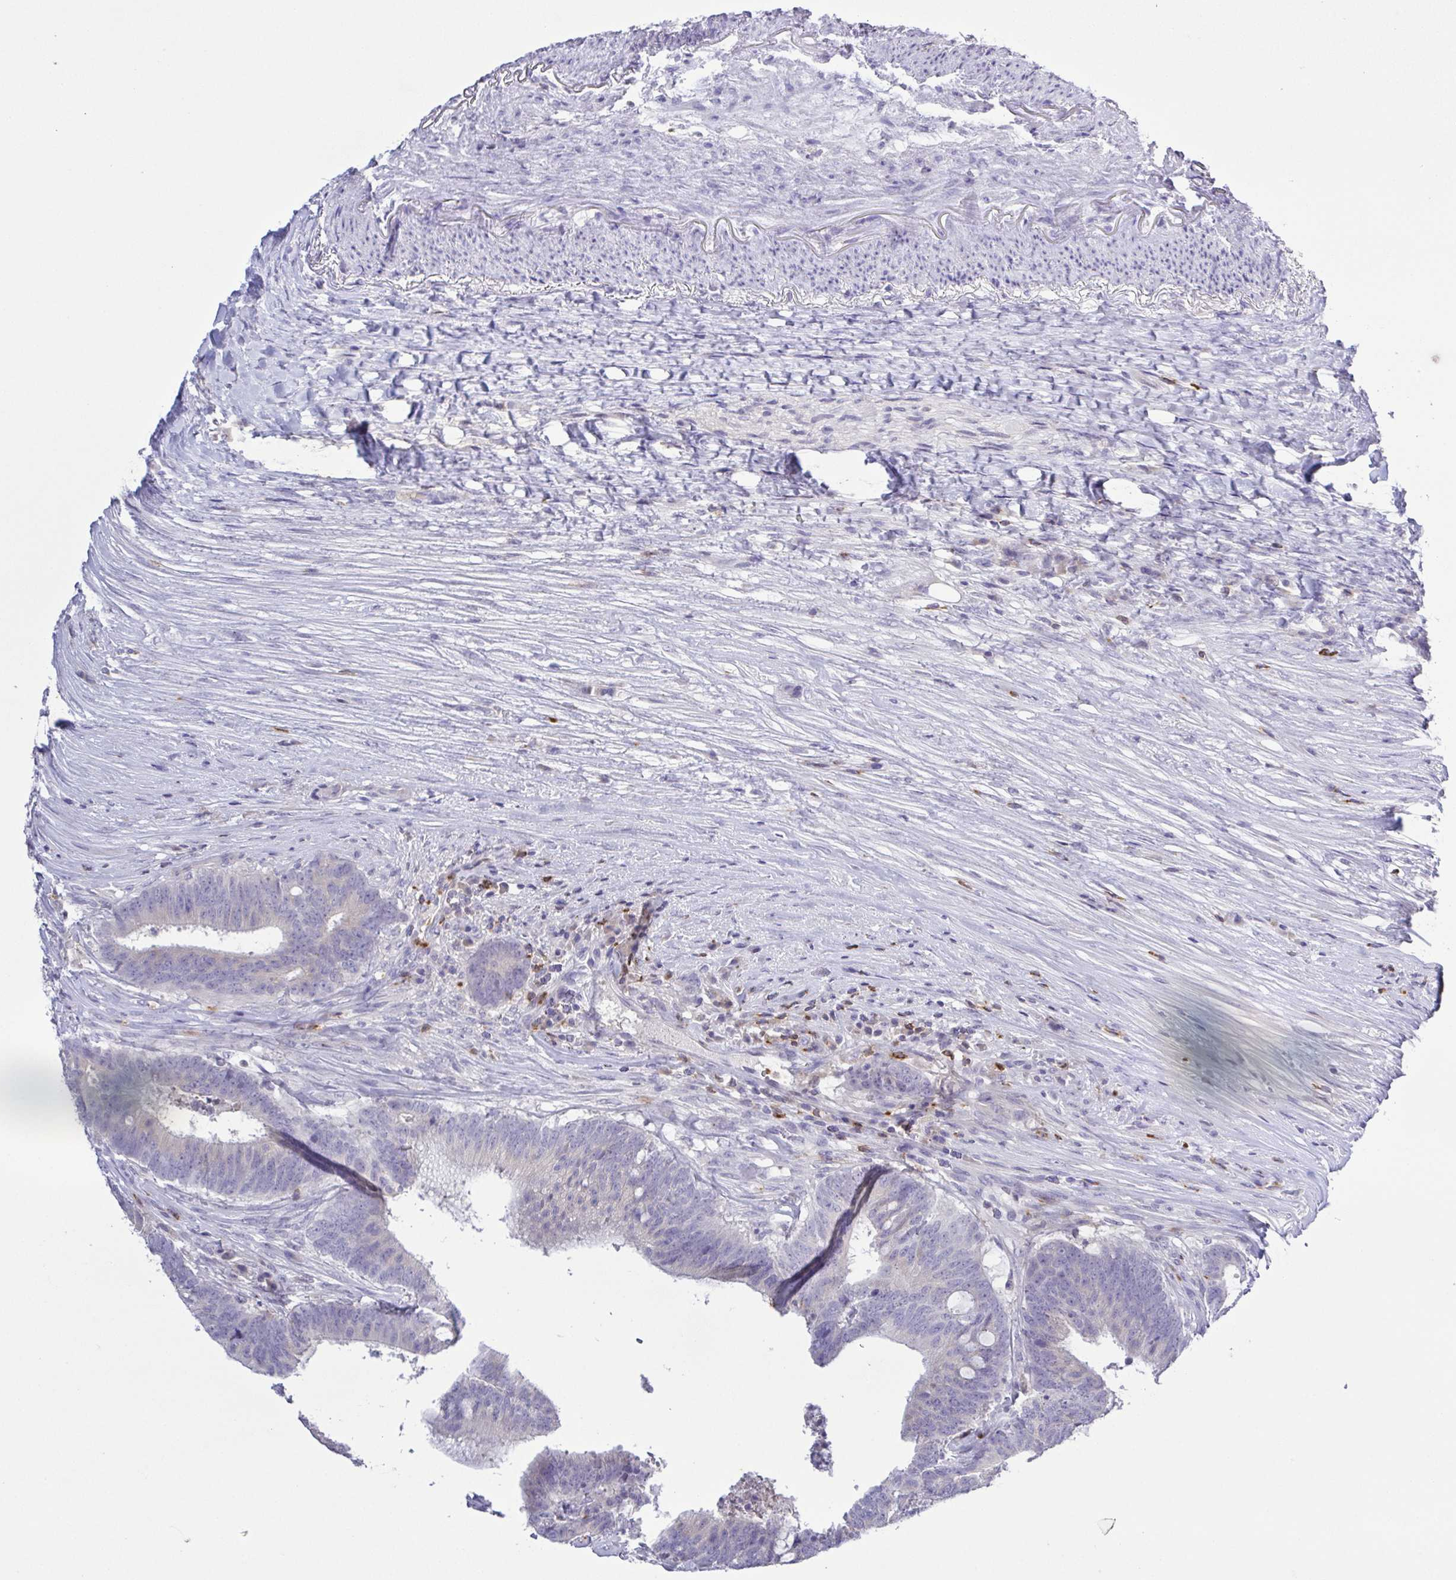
{"staining": {"intensity": "negative", "quantity": "none", "location": "none"}, "tissue": "colorectal cancer", "cell_type": "Tumor cells", "image_type": "cancer", "snomed": [{"axis": "morphology", "description": "Adenocarcinoma, NOS"}, {"axis": "topography", "description": "Colon"}], "caption": "Tumor cells show no significant protein staining in colorectal cancer (adenocarcinoma).", "gene": "PGLYRP1", "patient": {"sex": "female", "age": 43}}